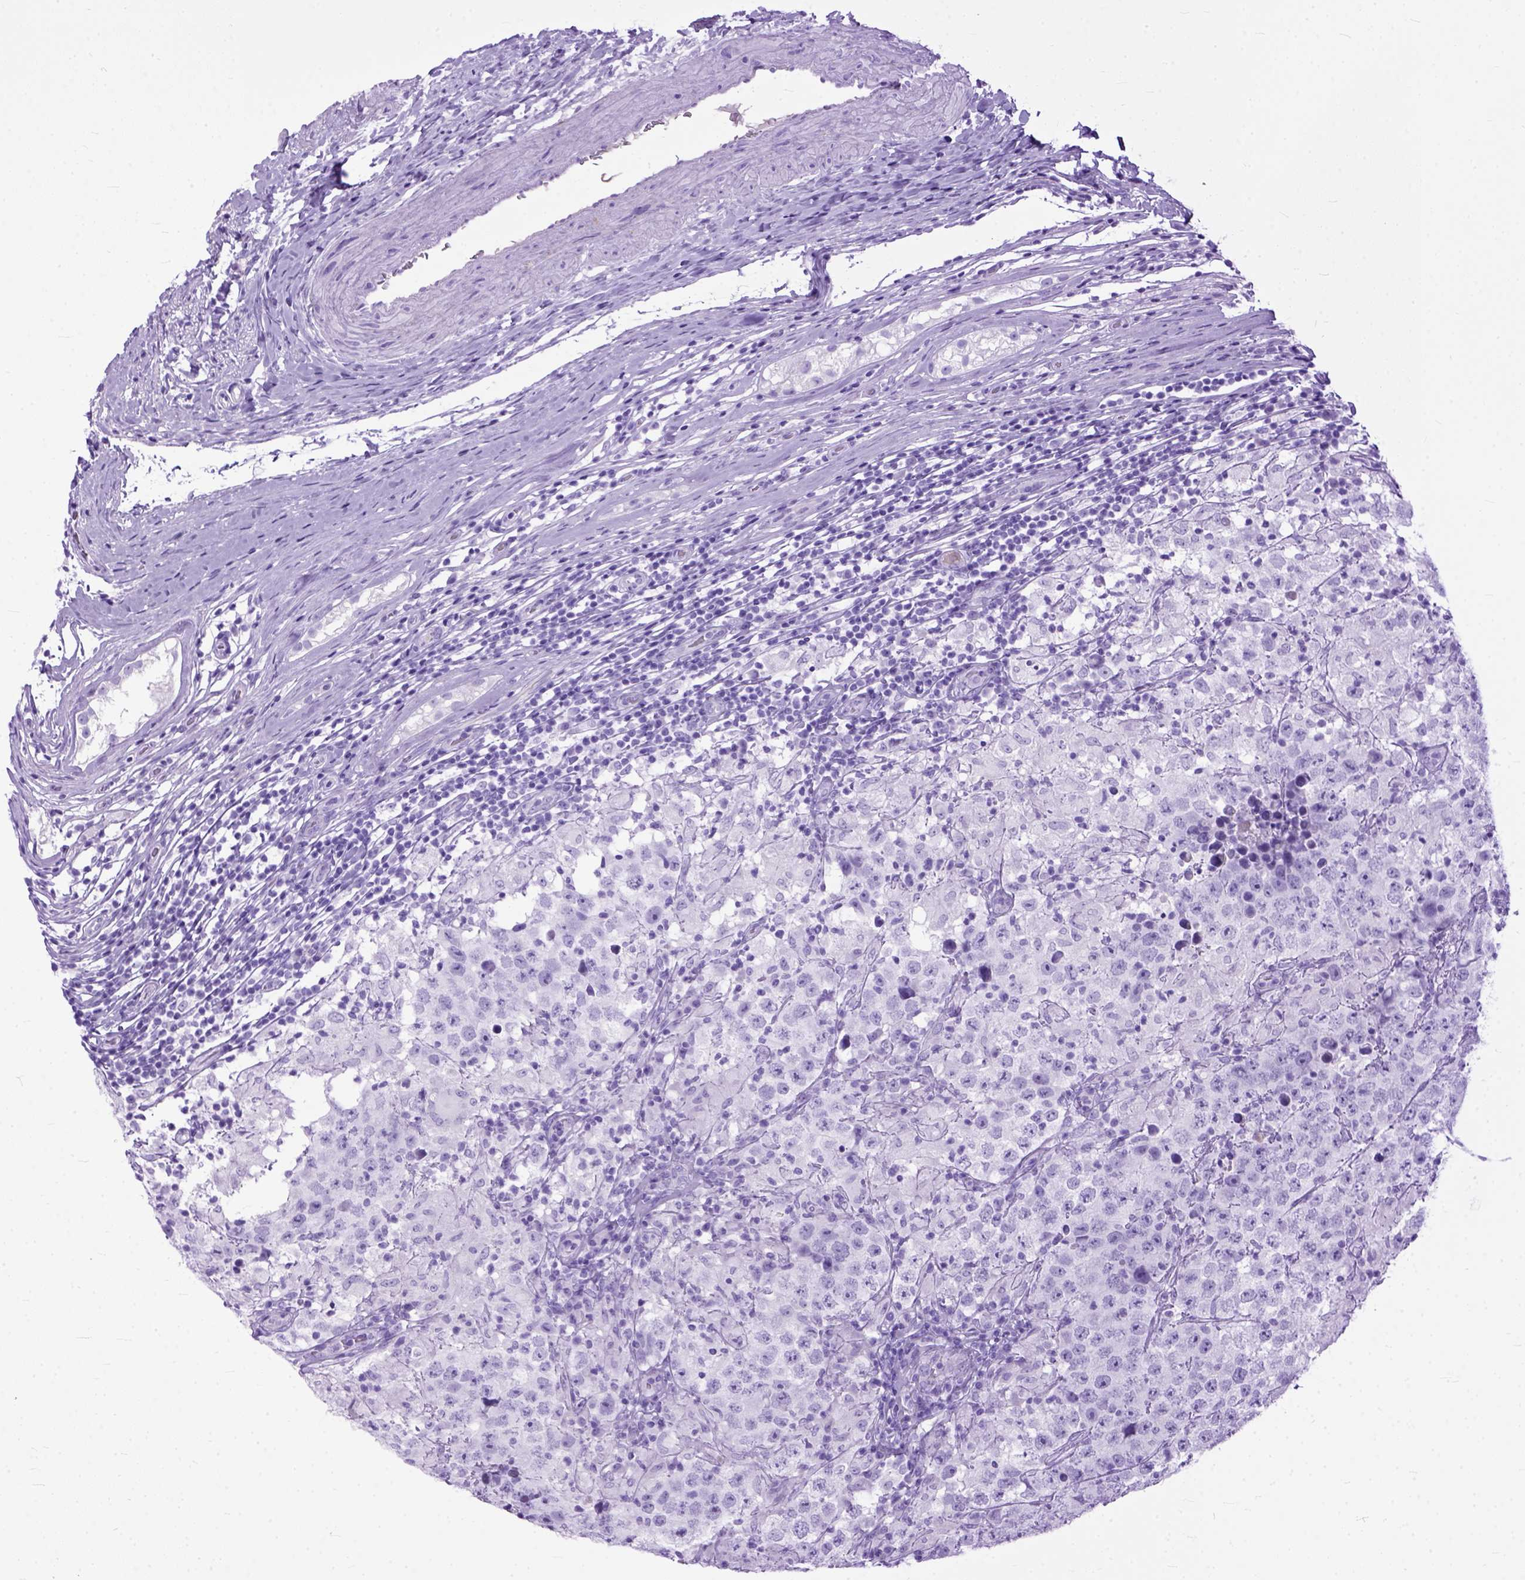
{"staining": {"intensity": "negative", "quantity": "none", "location": "none"}, "tissue": "testis cancer", "cell_type": "Tumor cells", "image_type": "cancer", "snomed": [{"axis": "morphology", "description": "Seminoma, NOS"}, {"axis": "morphology", "description": "Carcinoma, Embryonal, NOS"}, {"axis": "topography", "description": "Testis"}], "caption": "This histopathology image is of seminoma (testis) stained with immunohistochemistry (IHC) to label a protein in brown with the nuclei are counter-stained blue. There is no expression in tumor cells.", "gene": "GNGT1", "patient": {"sex": "male", "age": 41}}